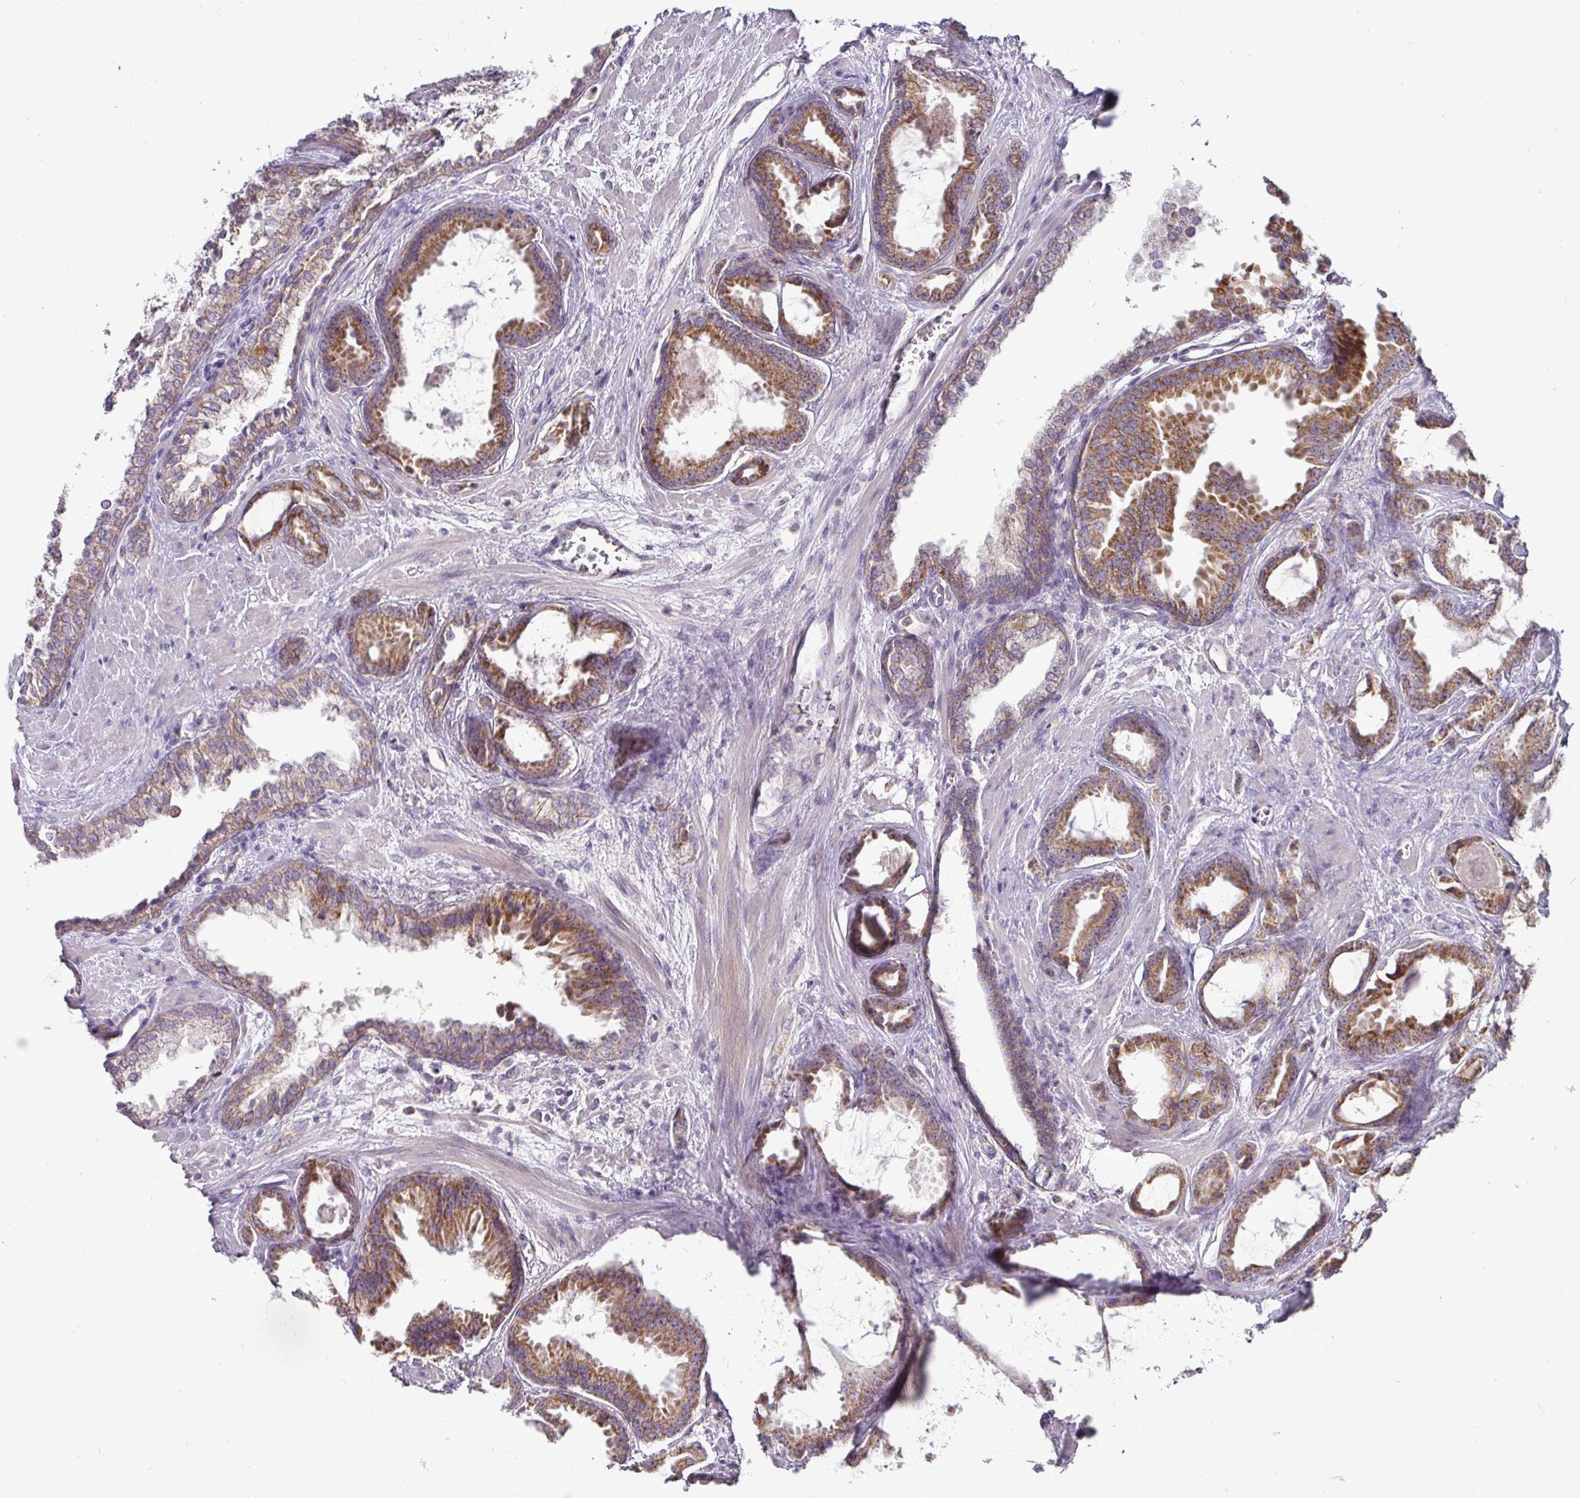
{"staining": {"intensity": "moderate", "quantity": ">75%", "location": "cytoplasmic/membranous"}, "tissue": "prostate cancer", "cell_type": "Tumor cells", "image_type": "cancer", "snomed": [{"axis": "morphology", "description": "Adenocarcinoma, Low grade"}, {"axis": "topography", "description": "Prostate"}], "caption": "Brown immunohistochemical staining in prostate low-grade adenocarcinoma displays moderate cytoplasmic/membranous expression in approximately >75% of tumor cells.", "gene": "TRAPPC1", "patient": {"sex": "male", "age": 62}}